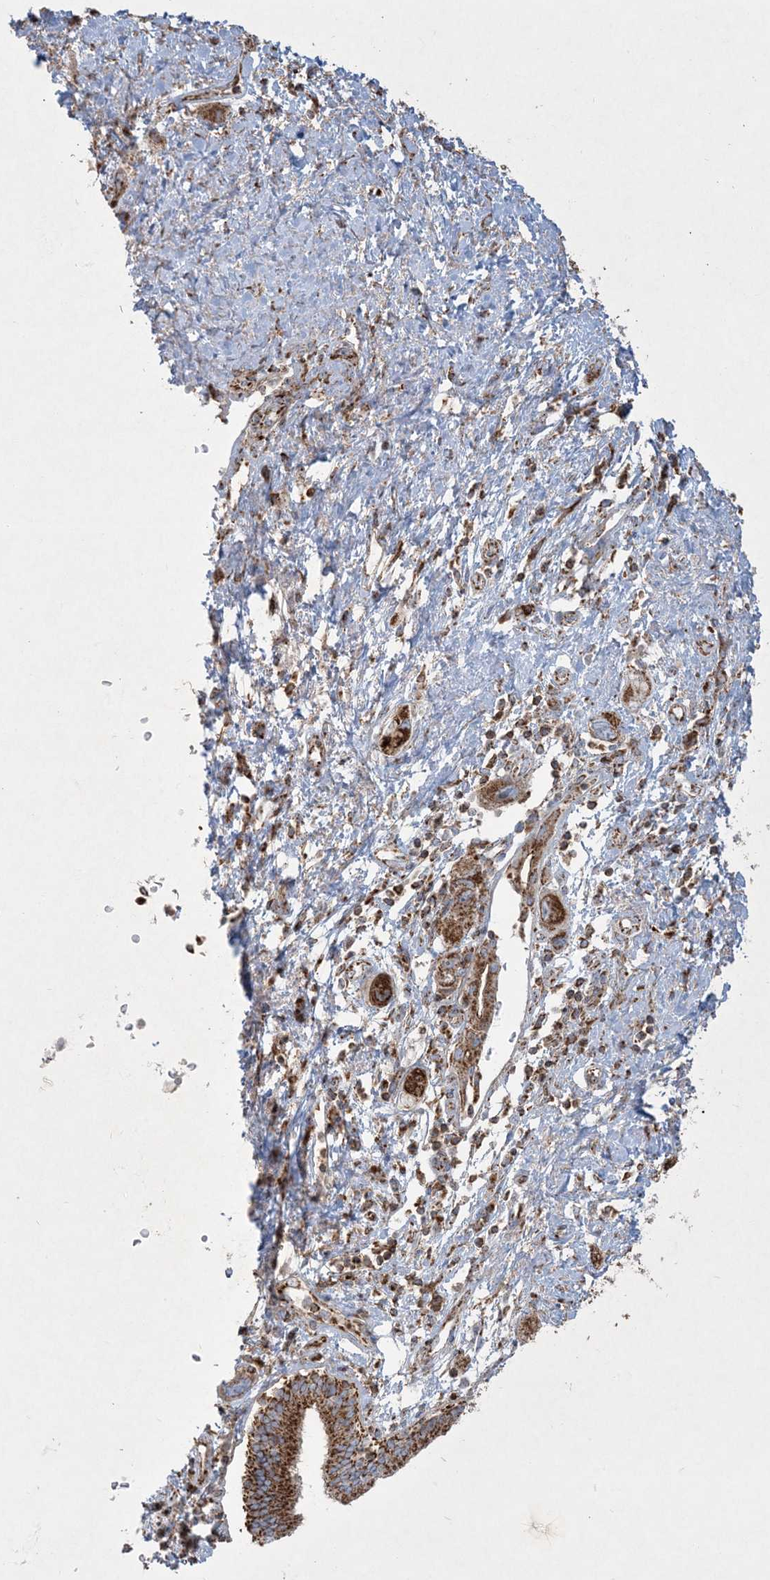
{"staining": {"intensity": "strong", "quantity": ">75%", "location": "cytoplasmic/membranous"}, "tissue": "pancreatic cancer", "cell_type": "Tumor cells", "image_type": "cancer", "snomed": [{"axis": "morphology", "description": "Adenocarcinoma, NOS"}, {"axis": "topography", "description": "Pancreas"}], "caption": "Immunohistochemical staining of human pancreatic adenocarcinoma demonstrates high levels of strong cytoplasmic/membranous staining in approximately >75% of tumor cells.", "gene": "BEND4", "patient": {"sex": "female", "age": 73}}